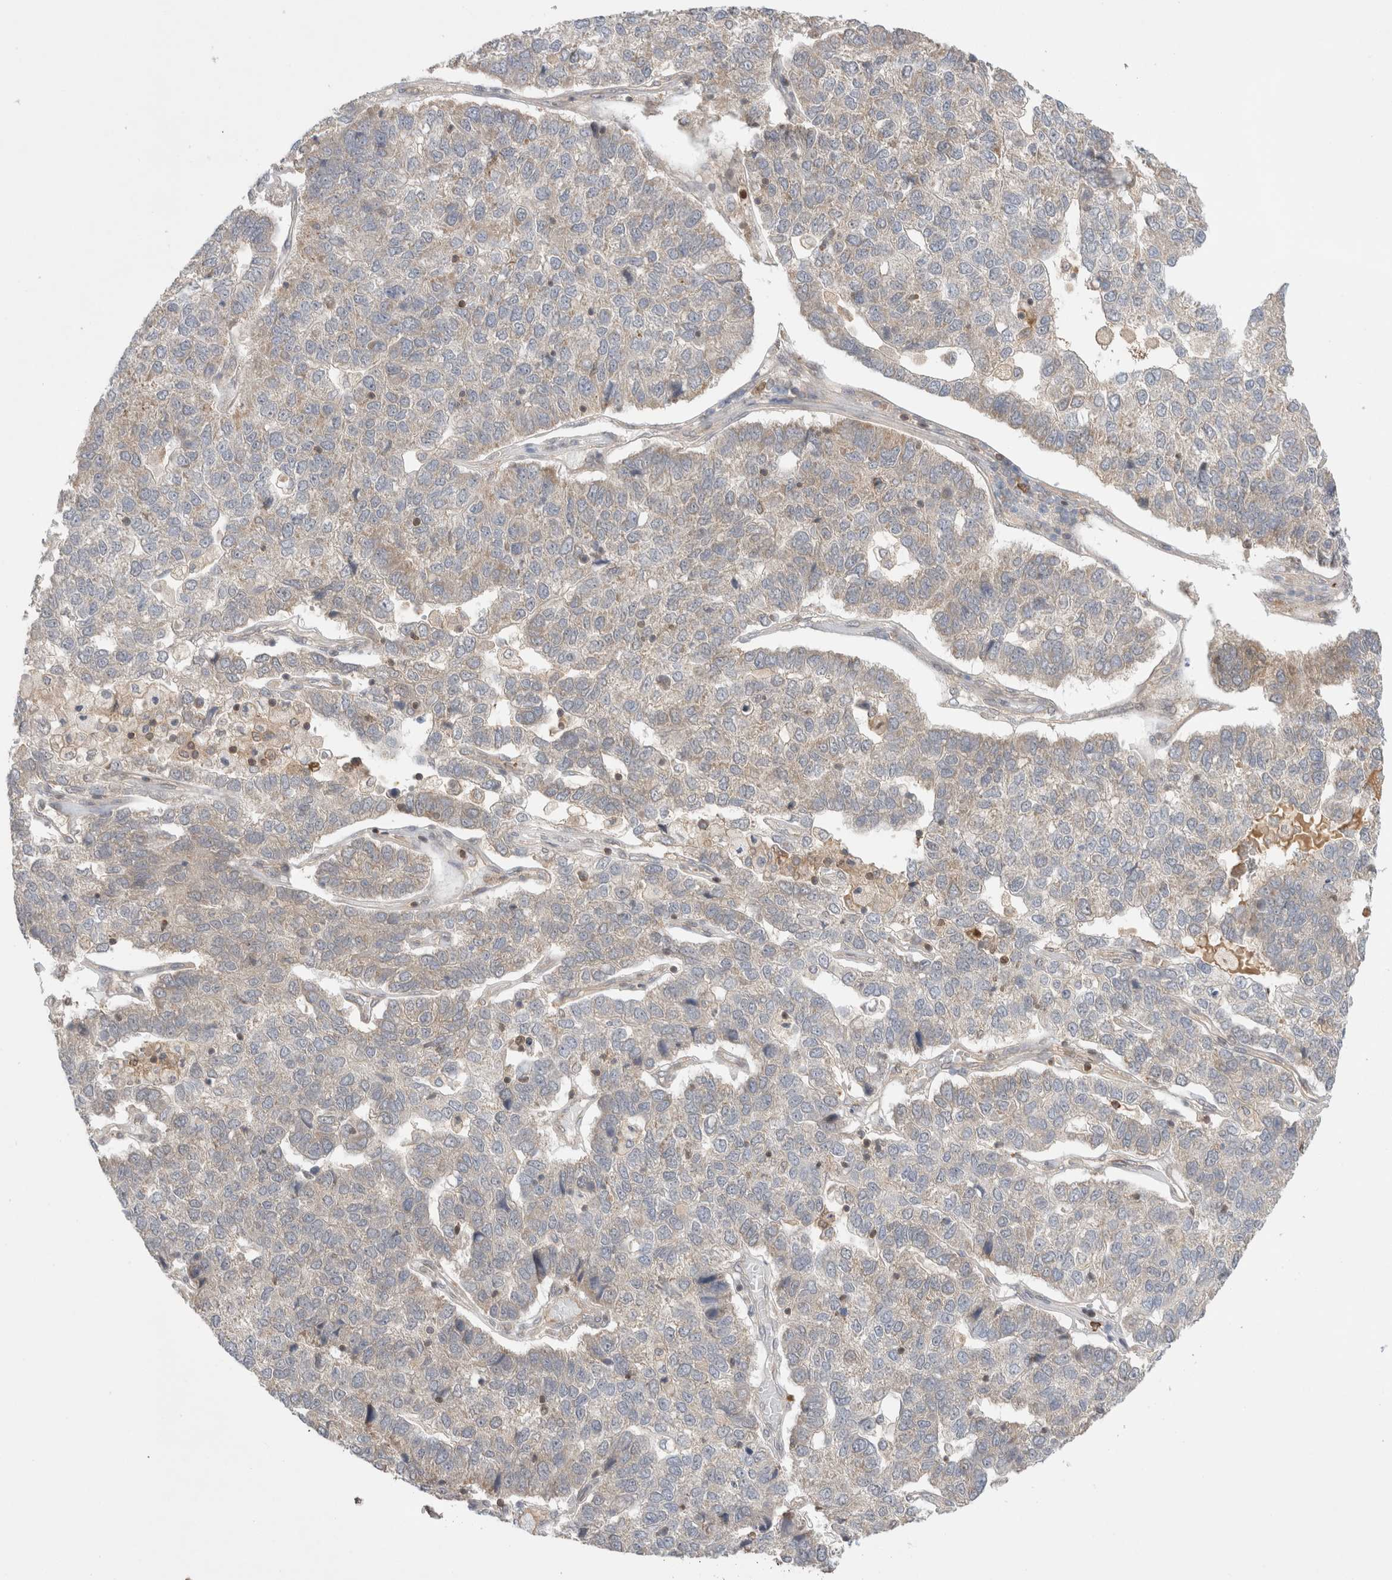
{"staining": {"intensity": "weak", "quantity": "<25%", "location": "cytoplasmic/membranous"}, "tissue": "pancreatic cancer", "cell_type": "Tumor cells", "image_type": "cancer", "snomed": [{"axis": "morphology", "description": "Adenocarcinoma, NOS"}, {"axis": "topography", "description": "Pancreas"}], "caption": "A histopathology image of pancreatic cancer (adenocarcinoma) stained for a protein demonstrates no brown staining in tumor cells.", "gene": "NFKB1", "patient": {"sex": "female", "age": 61}}